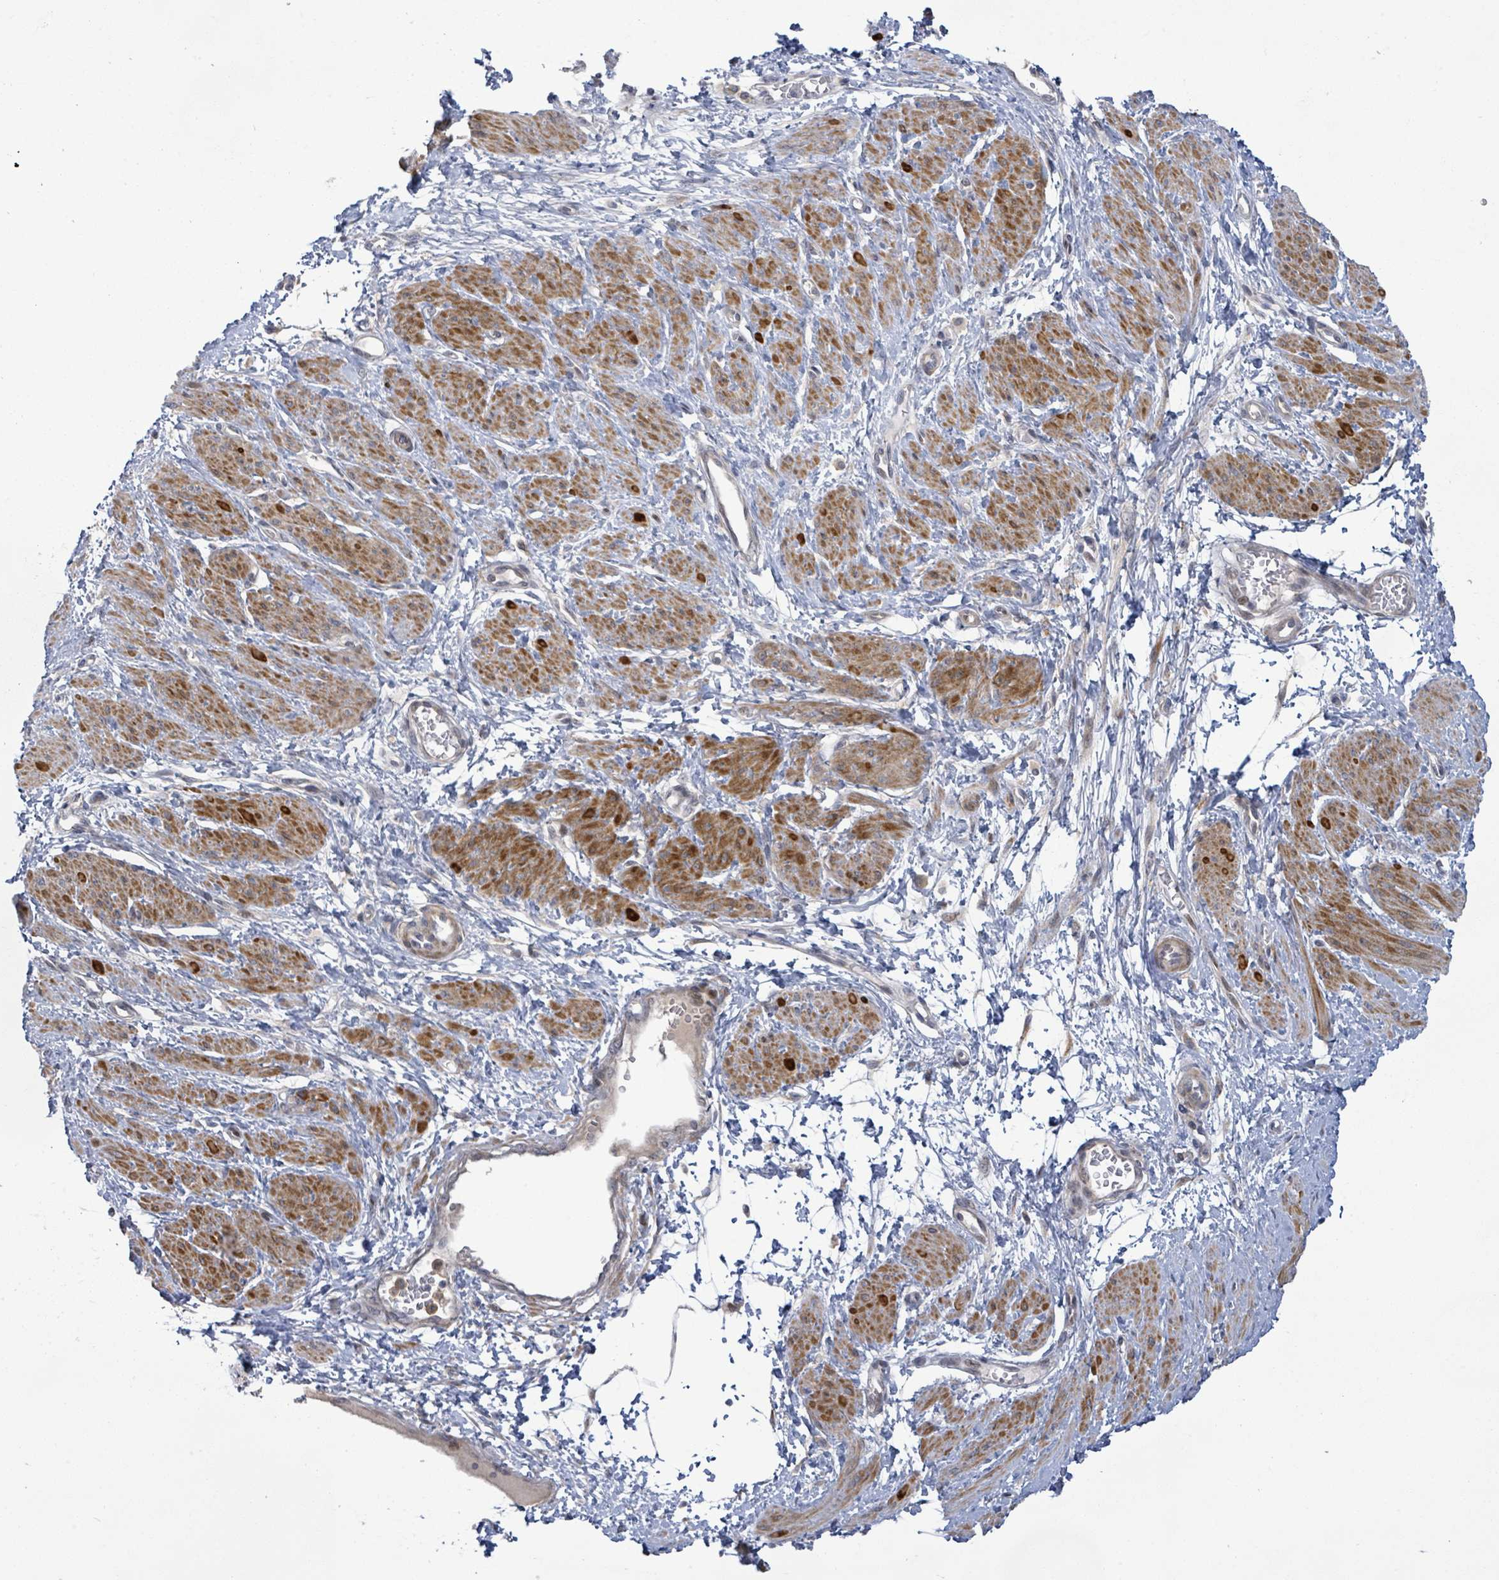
{"staining": {"intensity": "moderate", "quantity": "25%-75%", "location": "cytoplasmic/membranous"}, "tissue": "smooth muscle", "cell_type": "Smooth muscle cells", "image_type": "normal", "snomed": [{"axis": "morphology", "description": "Normal tissue, NOS"}, {"axis": "topography", "description": "Smooth muscle"}, {"axis": "topography", "description": "Uterus"}], "caption": "Smooth muscle stained with DAB IHC exhibits medium levels of moderate cytoplasmic/membranous staining in approximately 25%-75% of smooth muscle cells.", "gene": "SLIT3", "patient": {"sex": "female", "age": 39}}